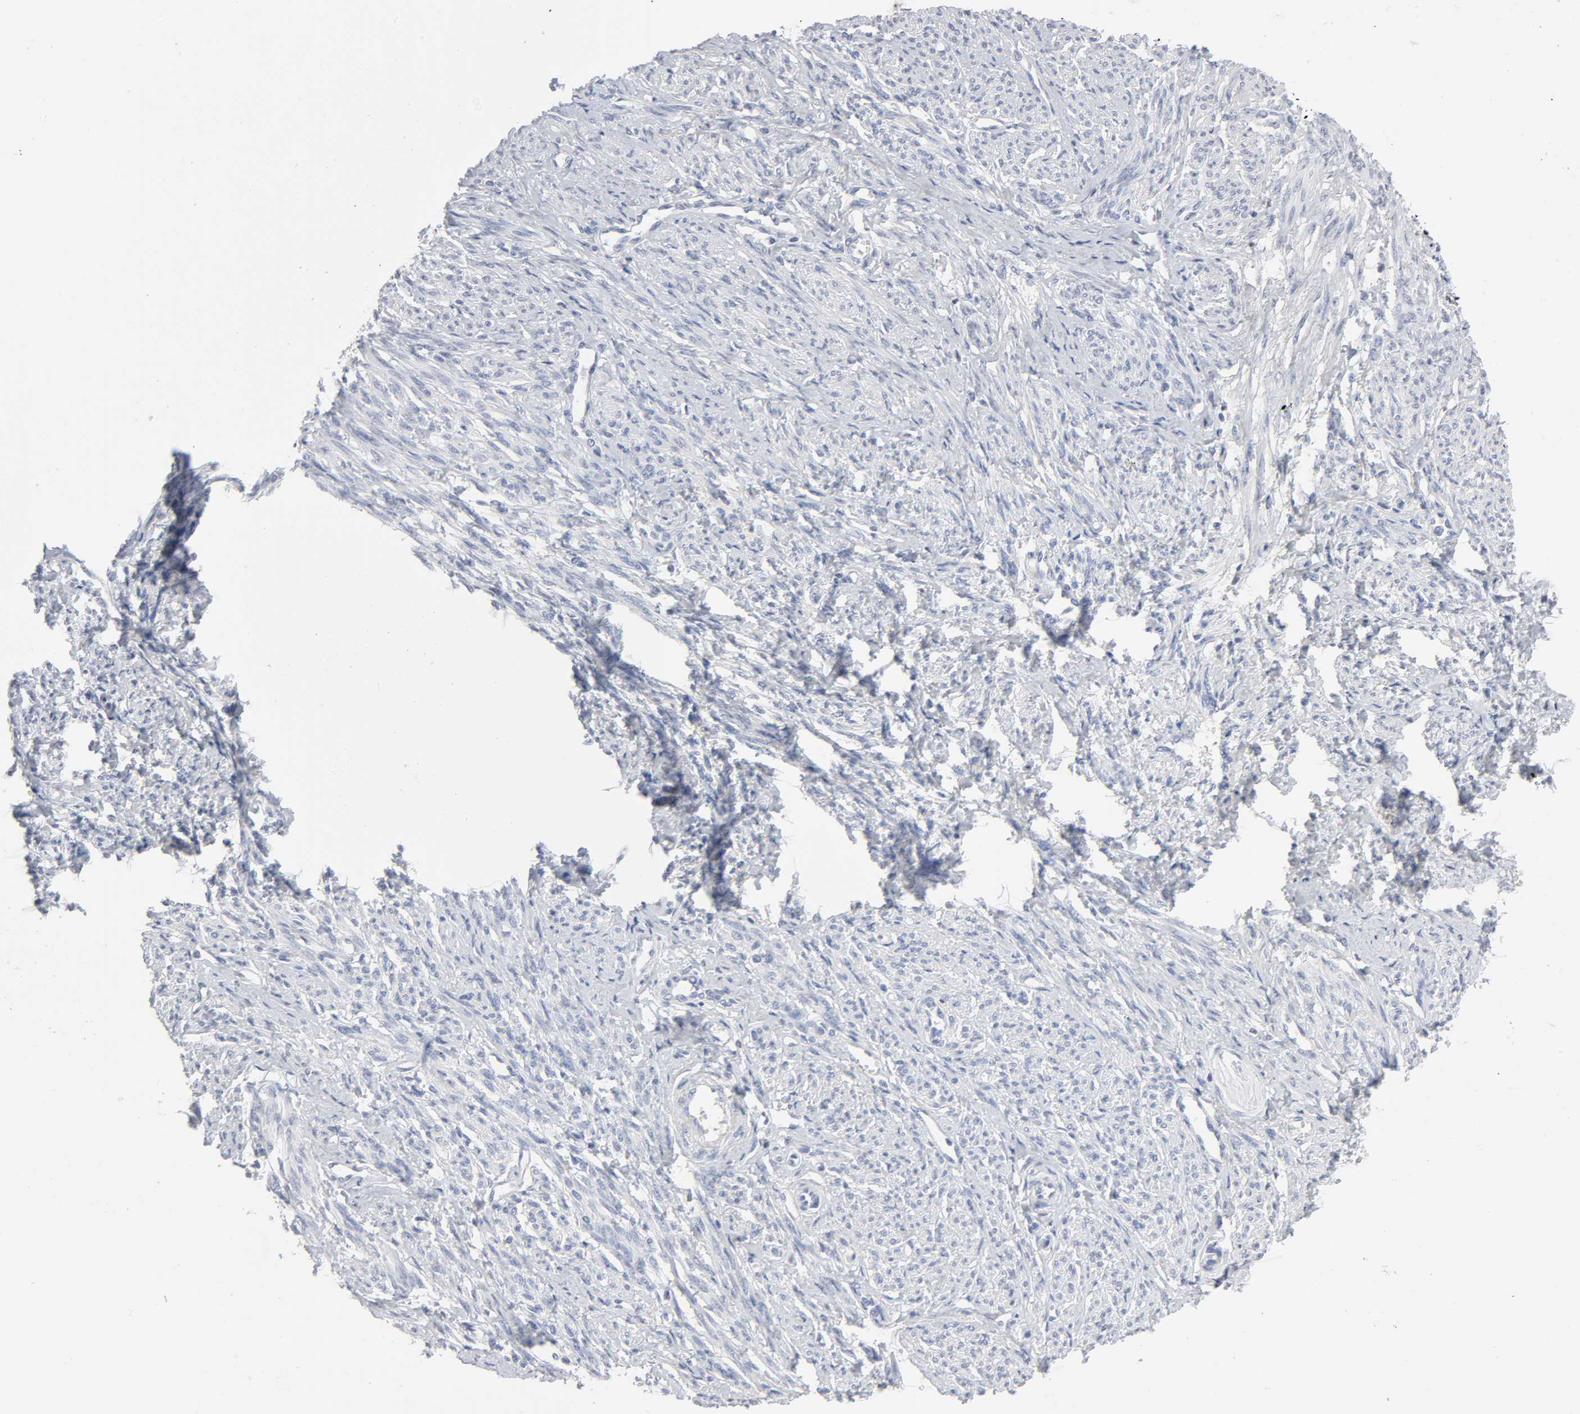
{"staining": {"intensity": "negative", "quantity": "none", "location": "none"}, "tissue": "smooth muscle", "cell_type": "Smooth muscle cells", "image_type": "normal", "snomed": [{"axis": "morphology", "description": "Normal tissue, NOS"}, {"axis": "topography", "description": "Smooth muscle"}], "caption": "IHC micrograph of unremarkable smooth muscle stained for a protein (brown), which shows no expression in smooth muscle cells.", "gene": "SLCO1B3", "patient": {"sex": "female", "age": 65}}